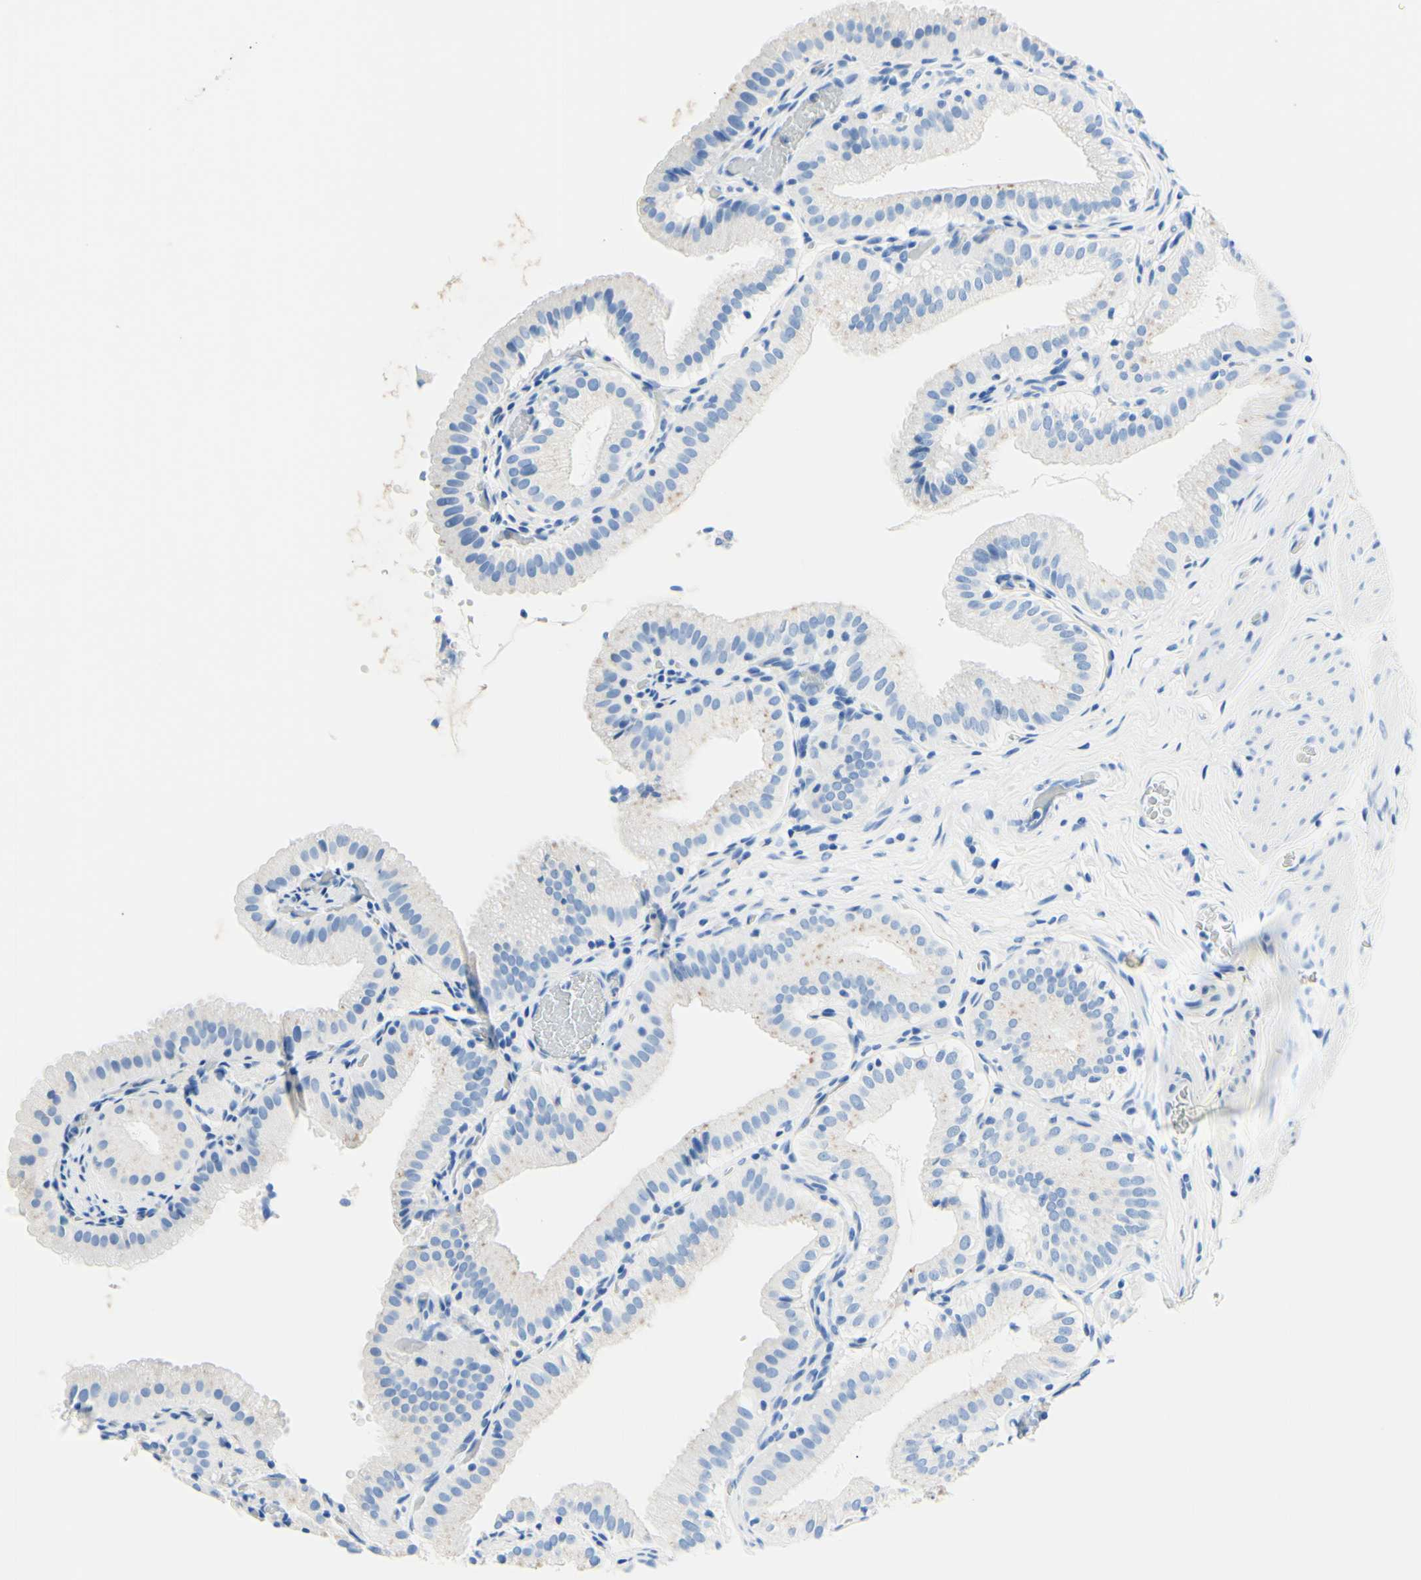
{"staining": {"intensity": "weak", "quantity": "<25%", "location": "cytoplasmic/membranous"}, "tissue": "gallbladder", "cell_type": "Glandular cells", "image_type": "normal", "snomed": [{"axis": "morphology", "description": "Normal tissue, NOS"}, {"axis": "topography", "description": "Gallbladder"}], "caption": "A histopathology image of human gallbladder is negative for staining in glandular cells. The staining is performed using DAB brown chromogen with nuclei counter-stained in using hematoxylin.", "gene": "MYH2", "patient": {"sex": "male", "age": 54}}